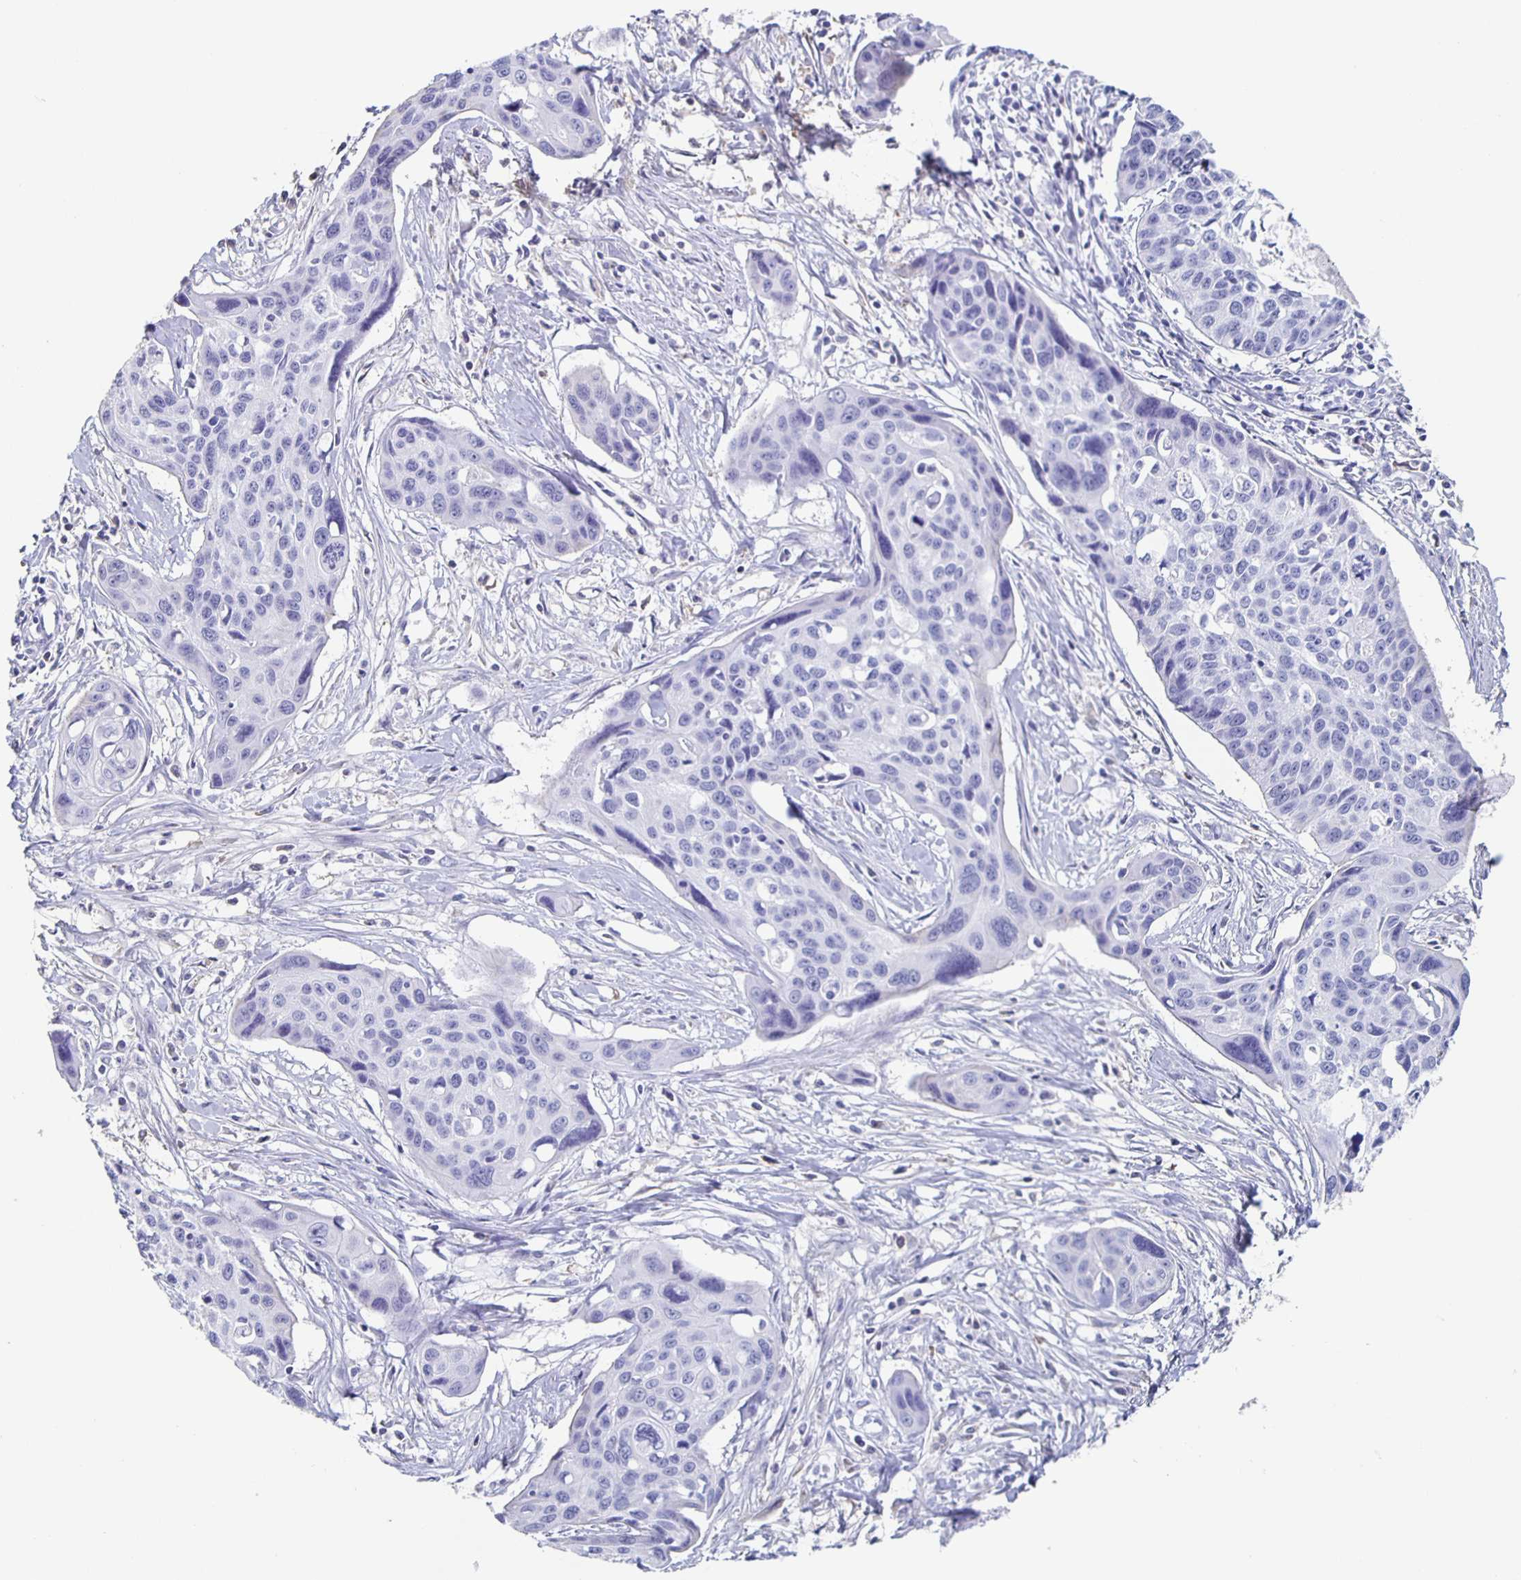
{"staining": {"intensity": "negative", "quantity": "none", "location": "none"}, "tissue": "cervical cancer", "cell_type": "Tumor cells", "image_type": "cancer", "snomed": [{"axis": "morphology", "description": "Squamous cell carcinoma, NOS"}, {"axis": "topography", "description": "Cervix"}], "caption": "Tumor cells are negative for protein expression in human cervical cancer. Brightfield microscopy of immunohistochemistry stained with DAB (brown) and hematoxylin (blue), captured at high magnification.", "gene": "FGA", "patient": {"sex": "female", "age": 31}}